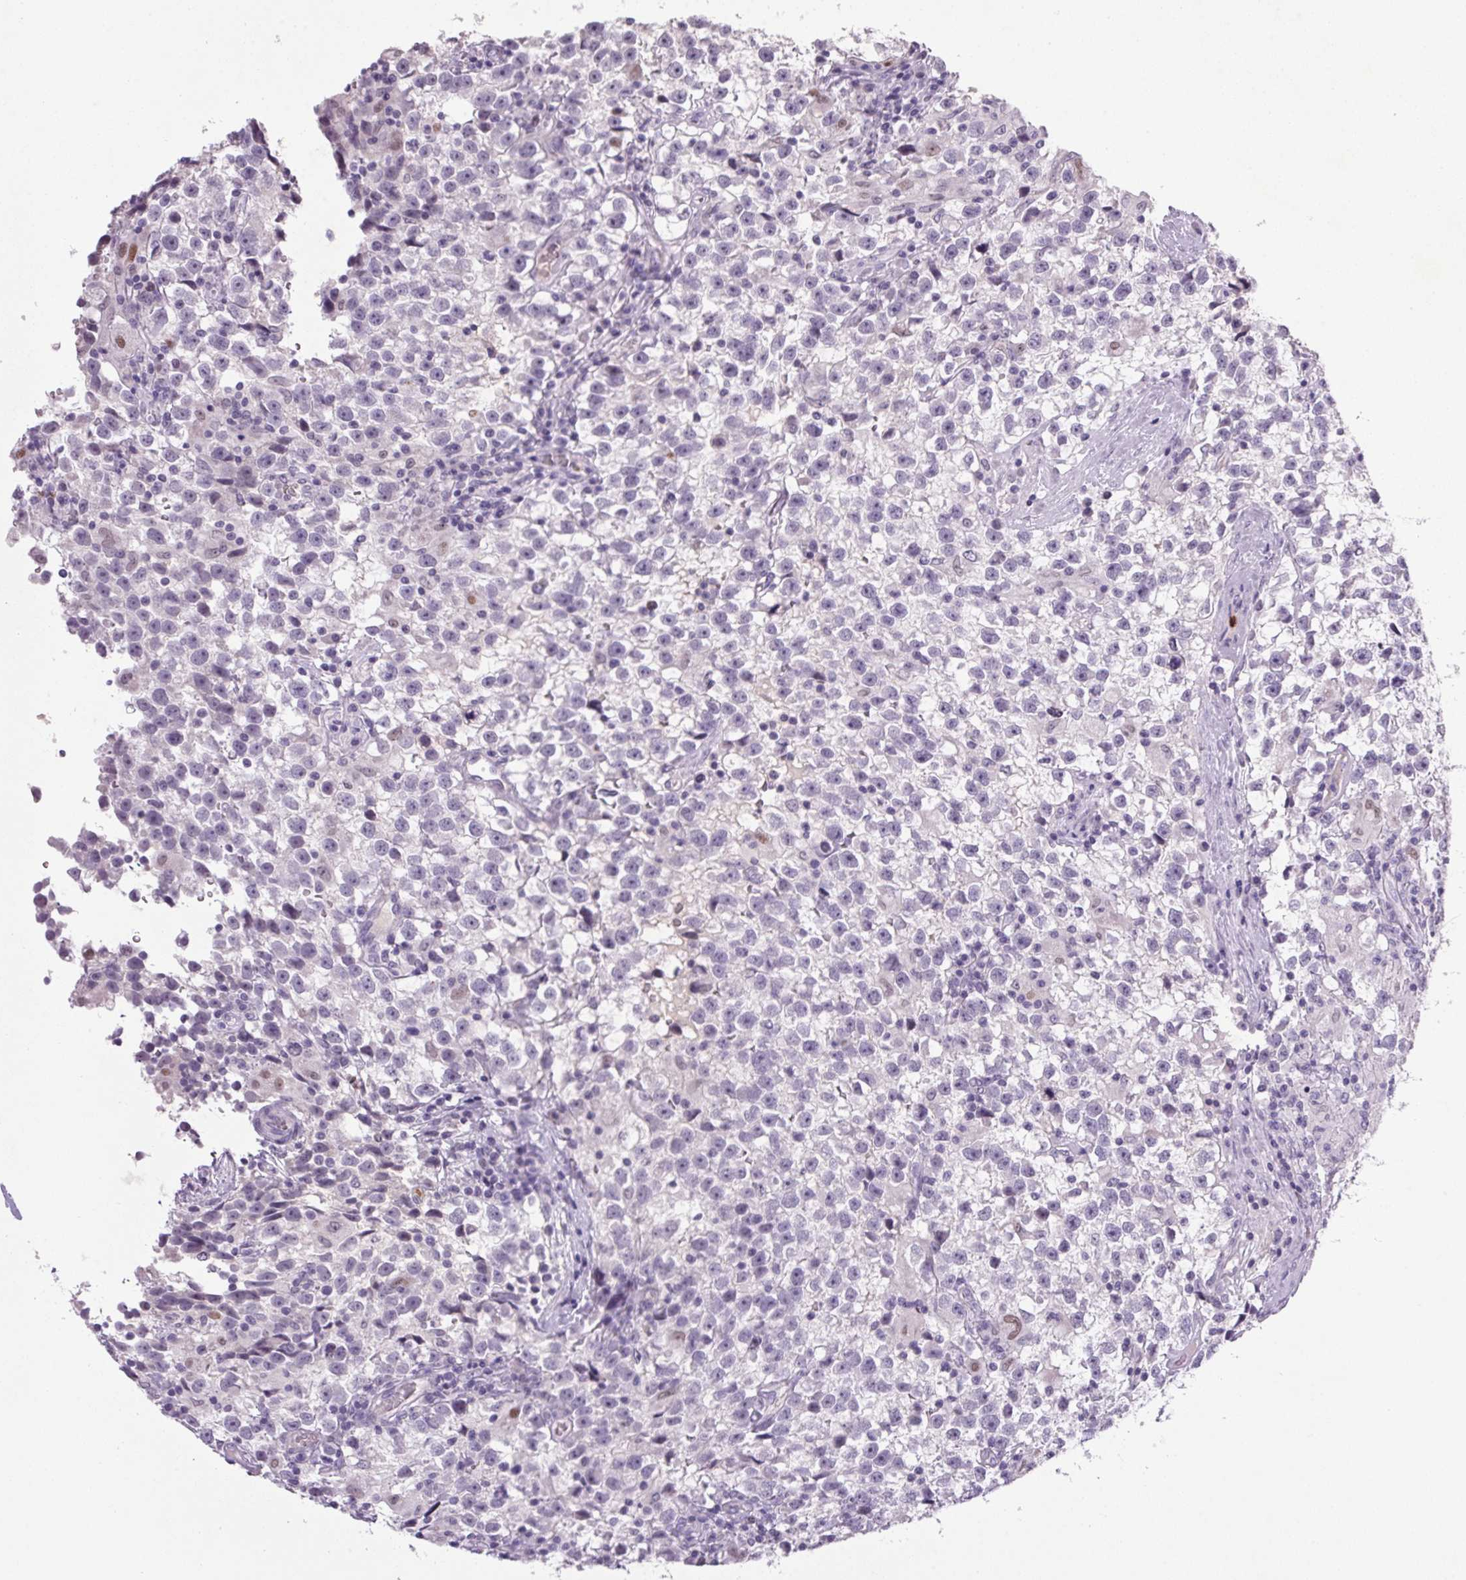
{"staining": {"intensity": "negative", "quantity": "none", "location": "none"}, "tissue": "testis cancer", "cell_type": "Tumor cells", "image_type": "cancer", "snomed": [{"axis": "morphology", "description": "Seminoma, NOS"}, {"axis": "topography", "description": "Testis"}], "caption": "Protein analysis of testis seminoma shows no significant staining in tumor cells.", "gene": "TRDN", "patient": {"sex": "male", "age": 31}}